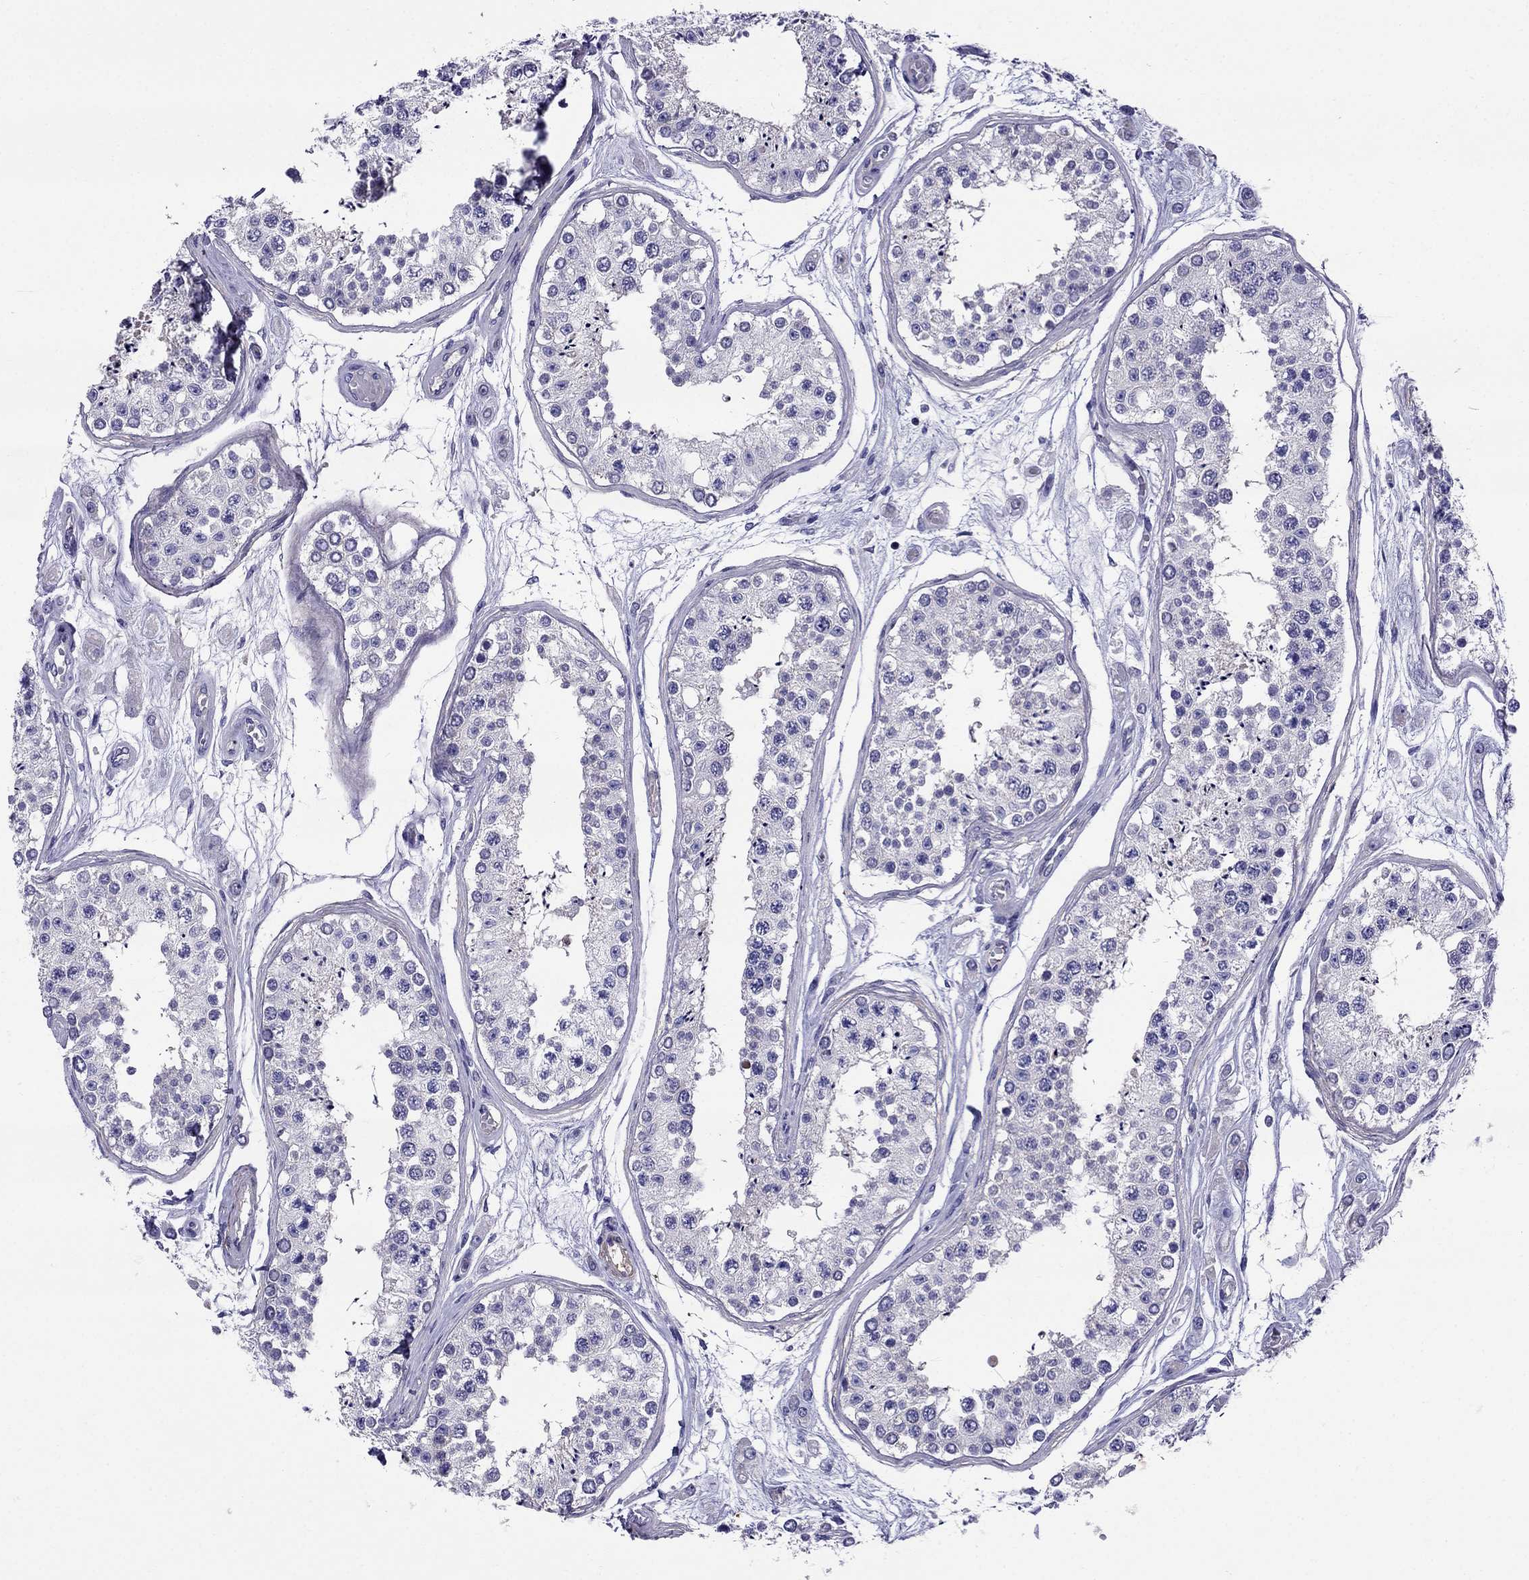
{"staining": {"intensity": "negative", "quantity": "none", "location": "none"}, "tissue": "testis", "cell_type": "Cells in seminiferous ducts", "image_type": "normal", "snomed": [{"axis": "morphology", "description": "Normal tissue, NOS"}, {"axis": "topography", "description": "Testis"}], "caption": "Immunohistochemical staining of benign testis shows no significant positivity in cells in seminiferous ducts.", "gene": "GPR50", "patient": {"sex": "male", "age": 25}}